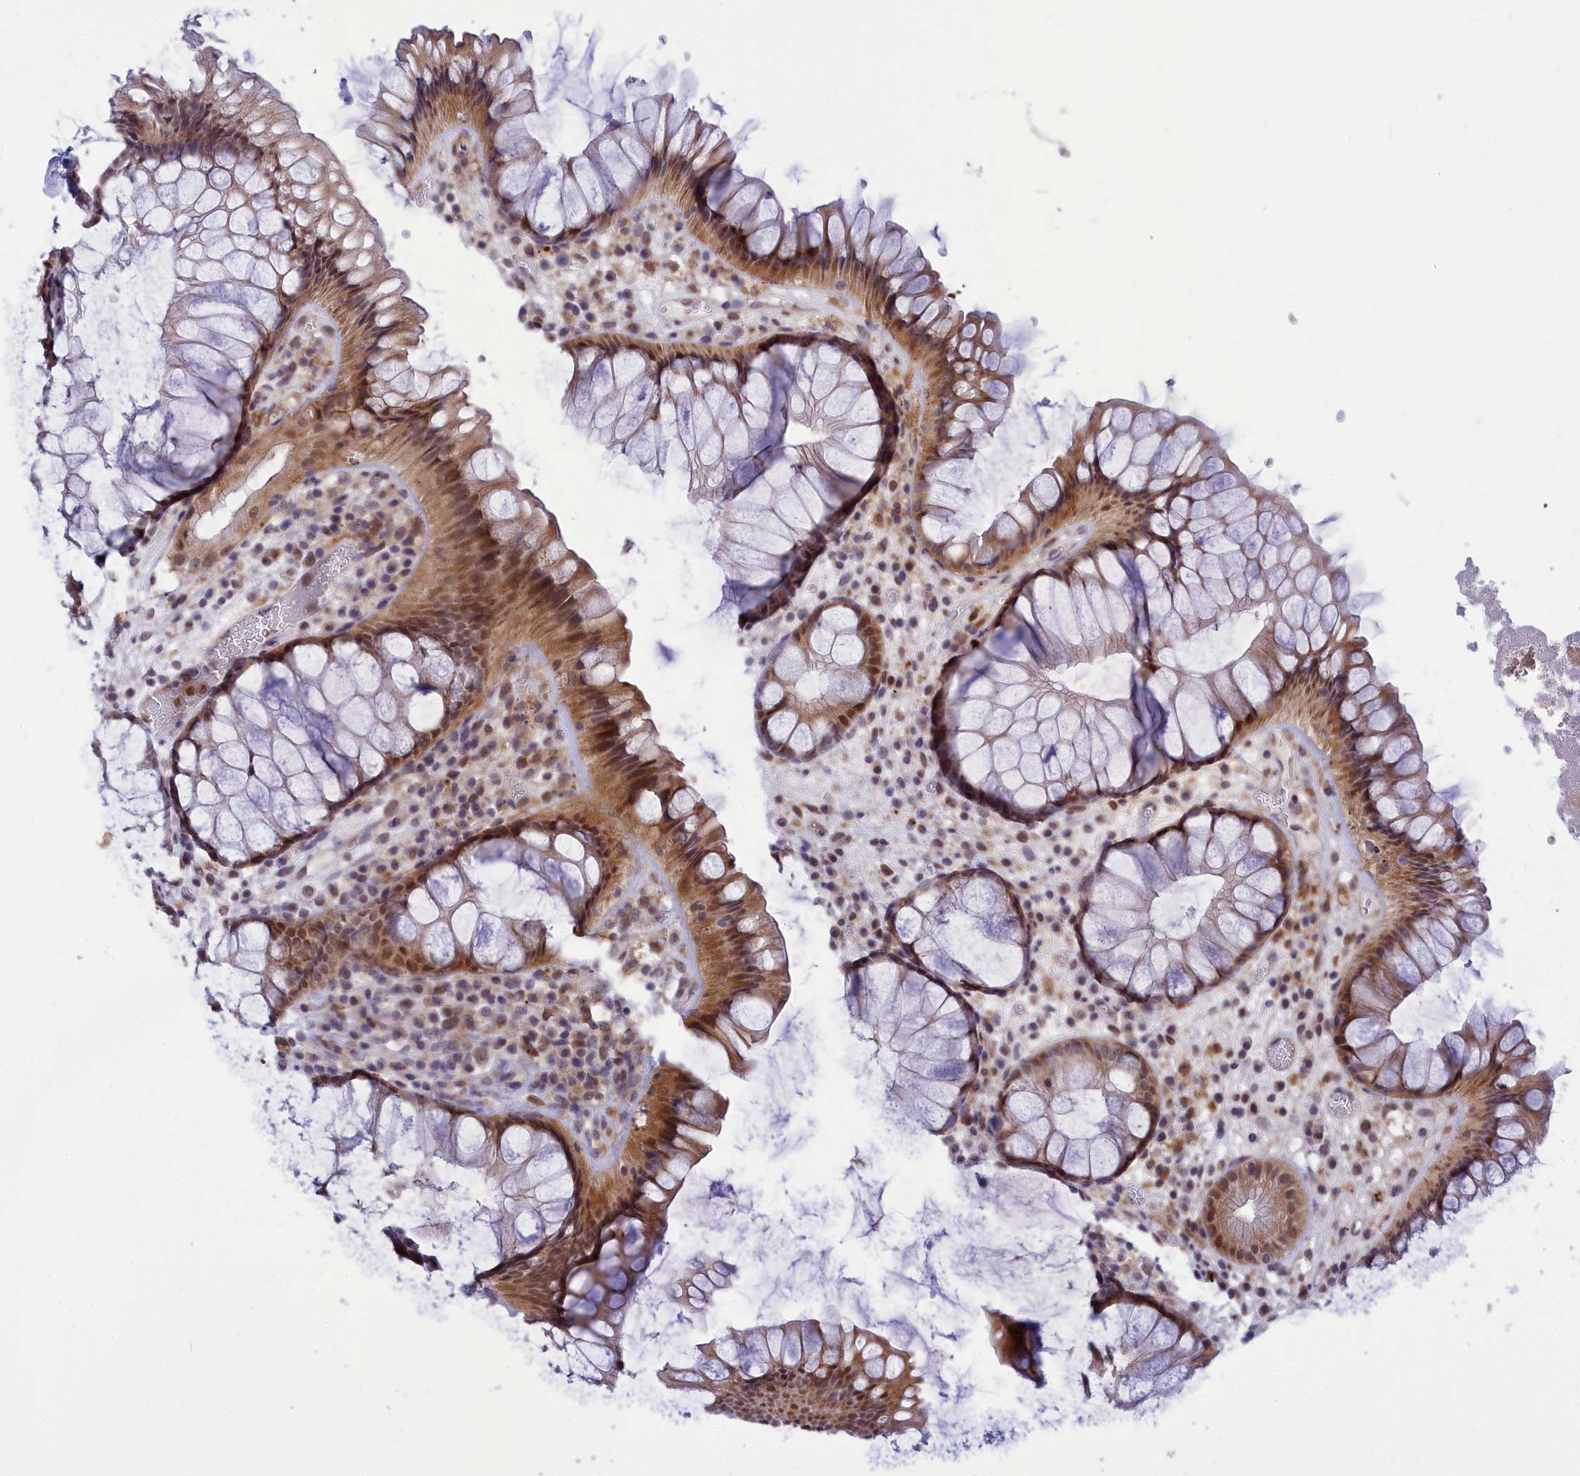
{"staining": {"intensity": "moderate", "quantity": "25%-75%", "location": "cytoplasmic/membranous,nuclear"}, "tissue": "rectum", "cell_type": "Glandular cells", "image_type": "normal", "snomed": [{"axis": "morphology", "description": "Normal tissue, NOS"}, {"axis": "topography", "description": "Rectum"}], "caption": "Rectum stained with DAB (3,3'-diaminobenzidine) immunohistochemistry demonstrates medium levels of moderate cytoplasmic/membranous,nuclear staining in about 25%-75% of glandular cells.", "gene": "KCTD14", "patient": {"sex": "male", "age": 51}}